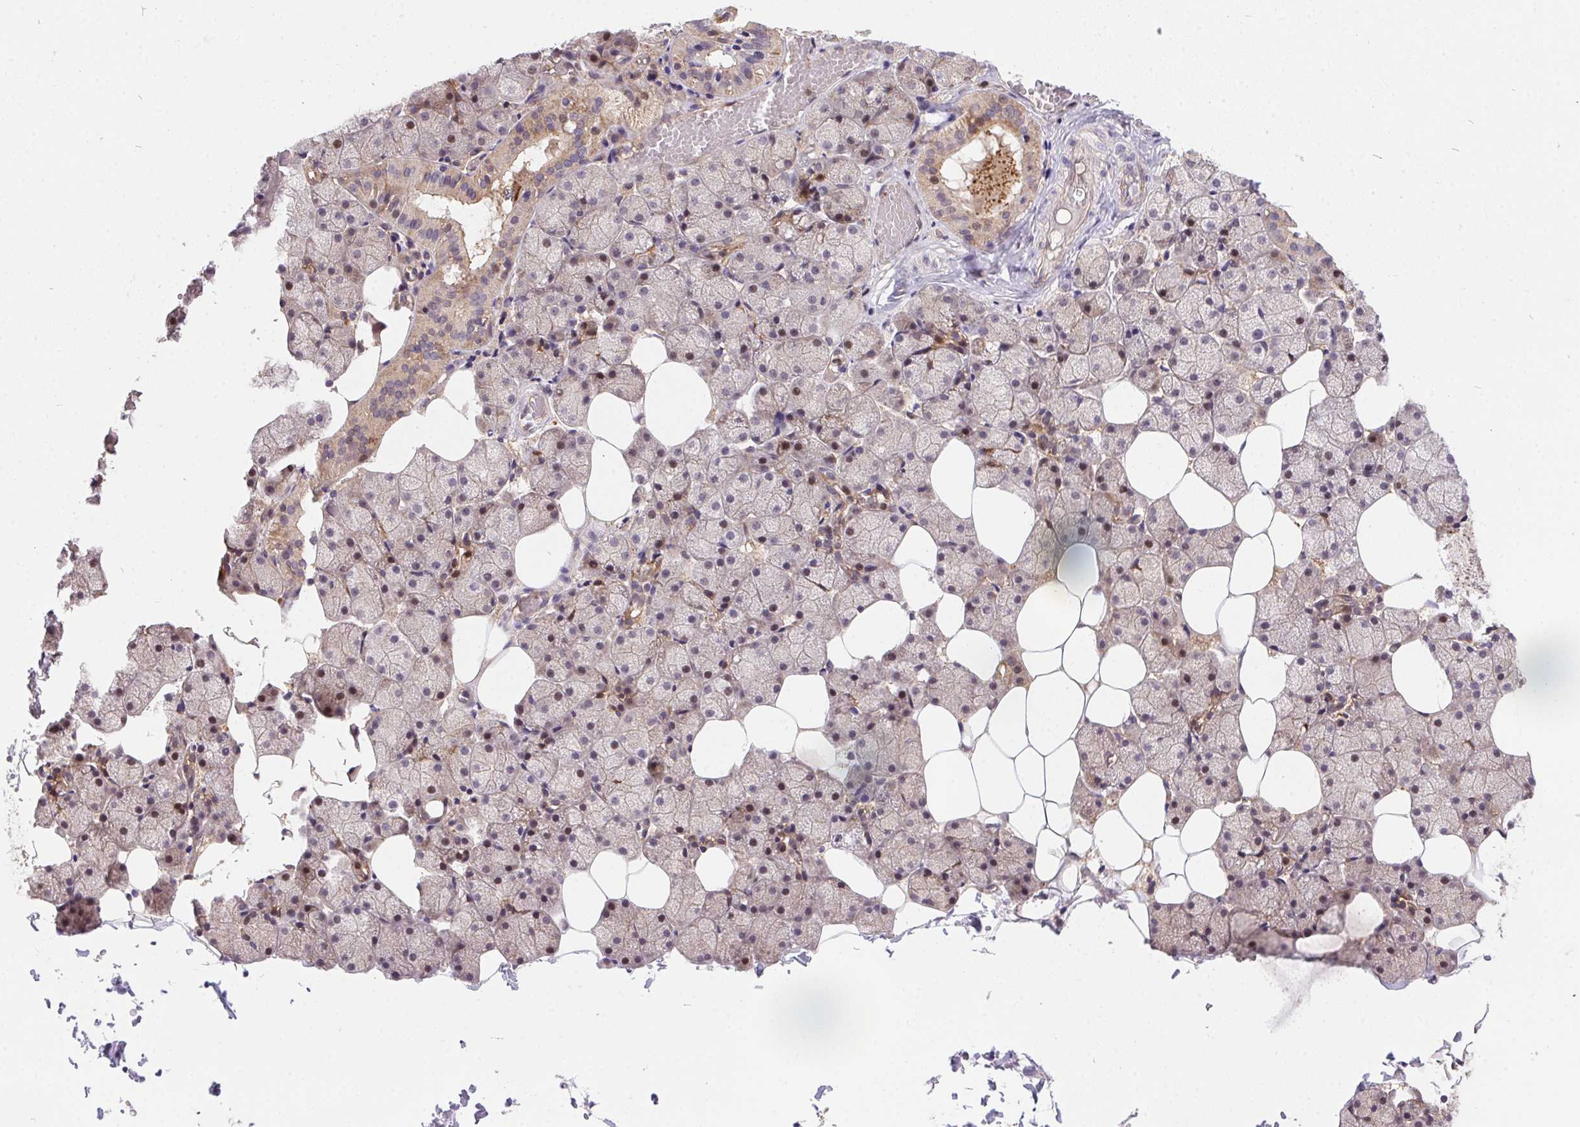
{"staining": {"intensity": "weak", "quantity": "25%-75%", "location": "cytoplasmic/membranous,nuclear"}, "tissue": "salivary gland", "cell_type": "Glandular cells", "image_type": "normal", "snomed": [{"axis": "morphology", "description": "Normal tissue, NOS"}, {"axis": "topography", "description": "Salivary gland"}], "caption": "The image shows immunohistochemical staining of normal salivary gland. There is weak cytoplasmic/membranous,nuclear positivity is seen in approximately 25%-75% of glandular cells.", "gene": "NUDT16", "patient": {"sex": "male", "age": 38}}